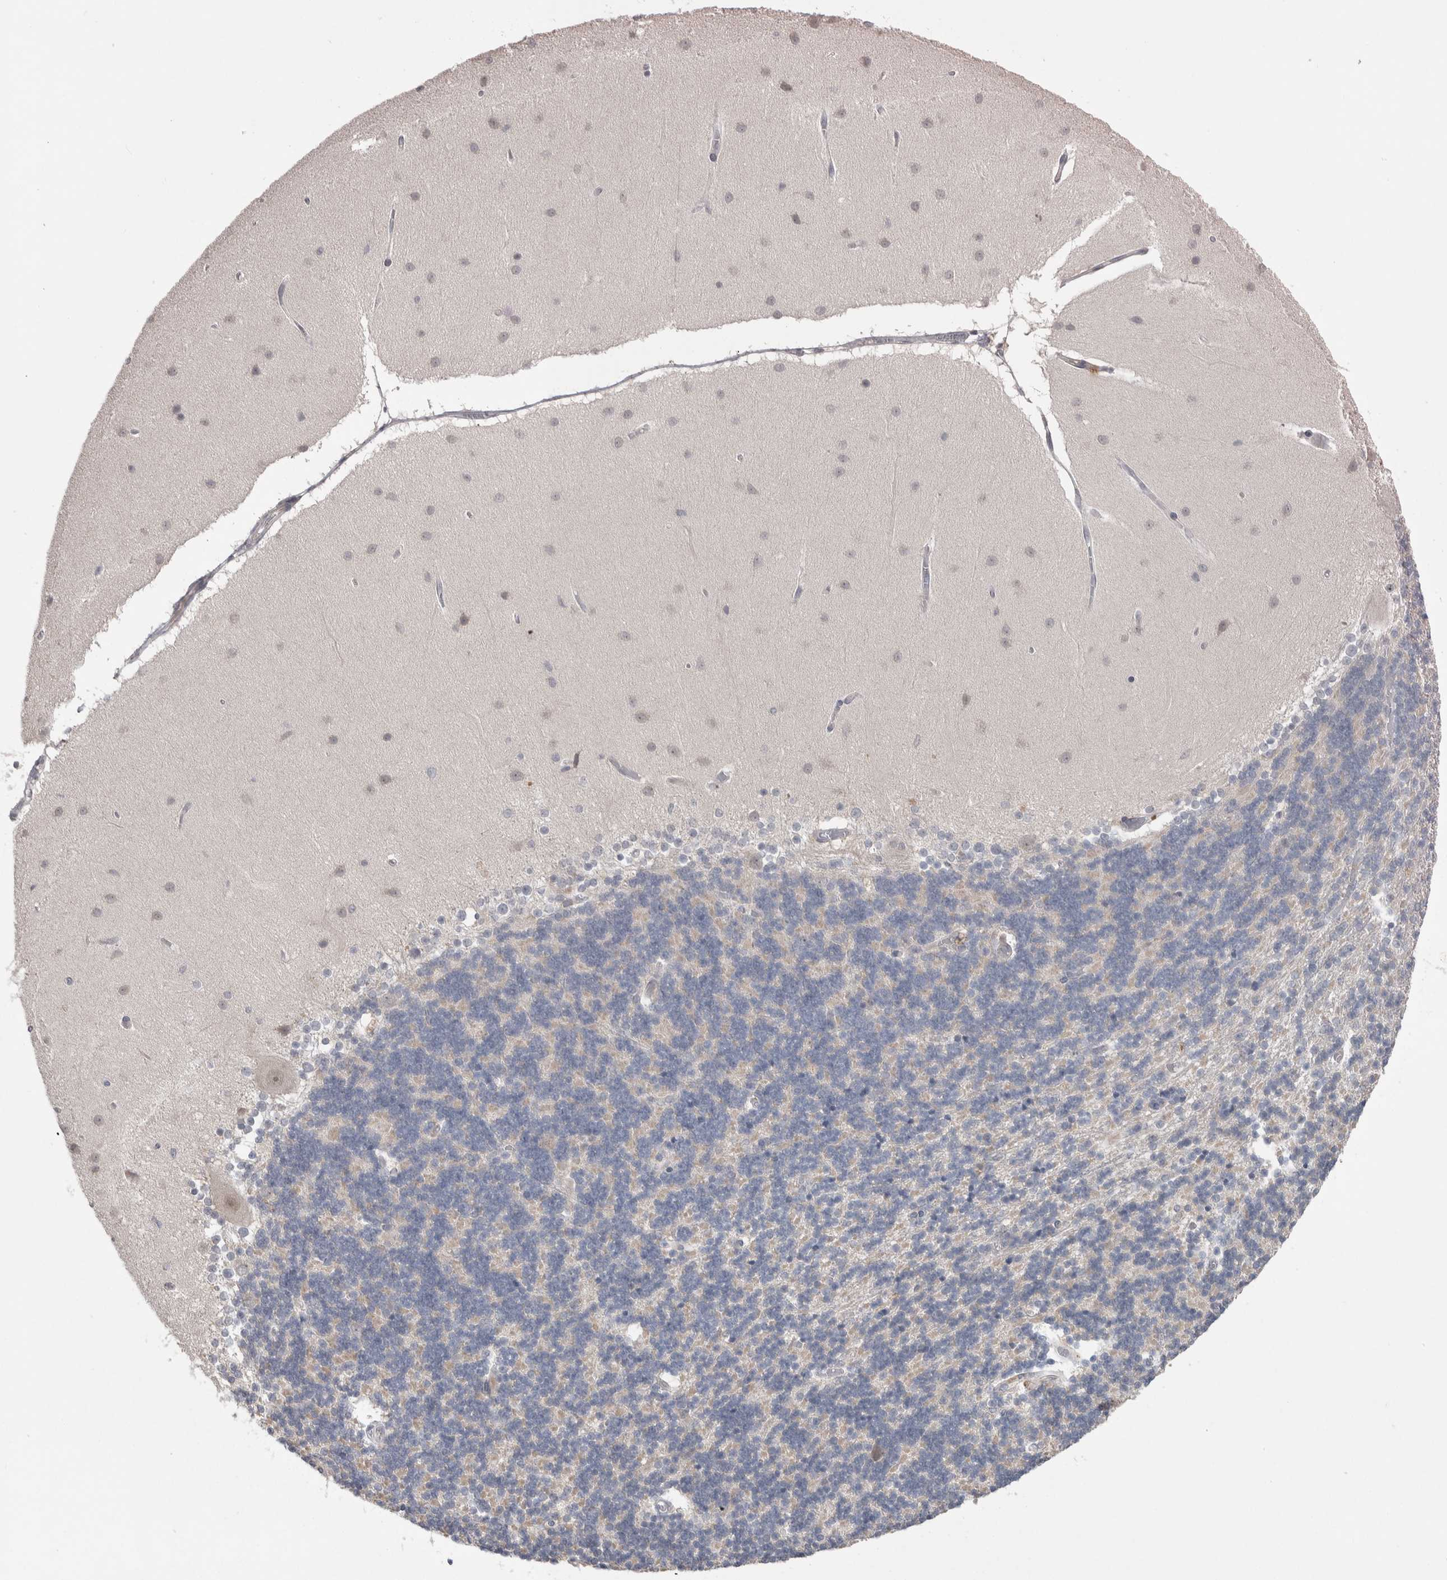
{"staining": {"intensity": "weak", "quantity": "<25%", "location": "cytoplasmic/membranous"}, "tissue": "cerebellum", "cell_type": "Cells in granular layer", "image_type": "normal", "snomed": [{"axis": "morphology", "description": "Normal tissue, NOS"}, {"axis": "topography", "description": "Cerebellum"}], "caption": "High magnification brightfield microscopy of benign cerebellum stained with DAB (brown) and counterstained with hematoxylin (blue): cells in granular layer show no significant expression.", "gene": "CUL2", "patient": {"sex": "female", "age": 54}}